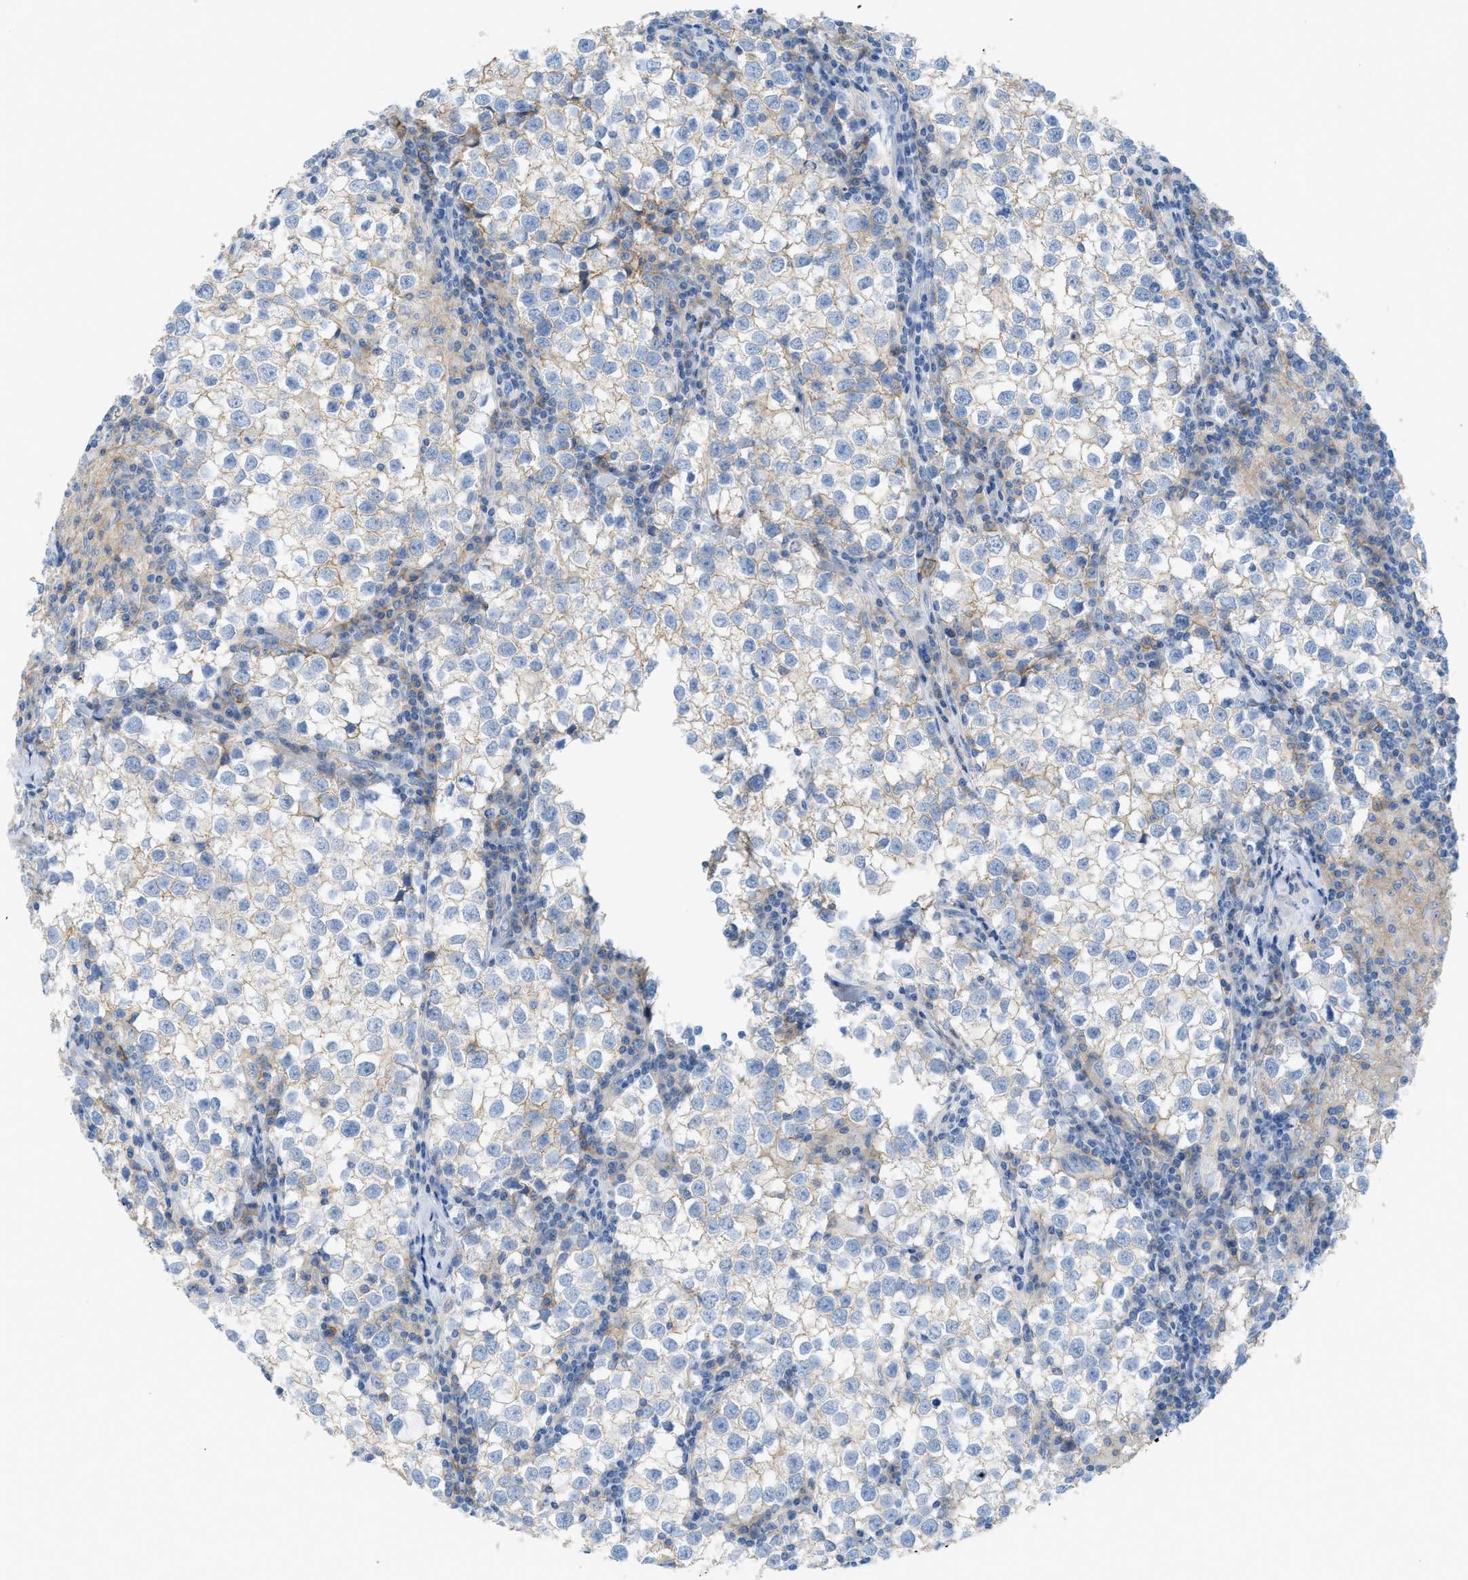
{"staining": {"intensity": "negative", "quantity": "none", "location": "none"}, "tissue": "testis cancer", "cell_type": "Tumor cells", "image_type": "cancer", "snomed": [{"axis": "morphology", "description": "Seminoma, NOS"}, {"axis": "morphology", "description": "Carcinoma, Embryonal, NOS"}, {"axis": "topography", "description": "Testis"}], "caption": "Immunohistochemical staining of human testis embryonal carcinoma exhibits no significant expression in tumor cells. Nuclei are stained in blue.", "gene": "SLC3A2", "patient": {"sex": "male", "age": 36}}